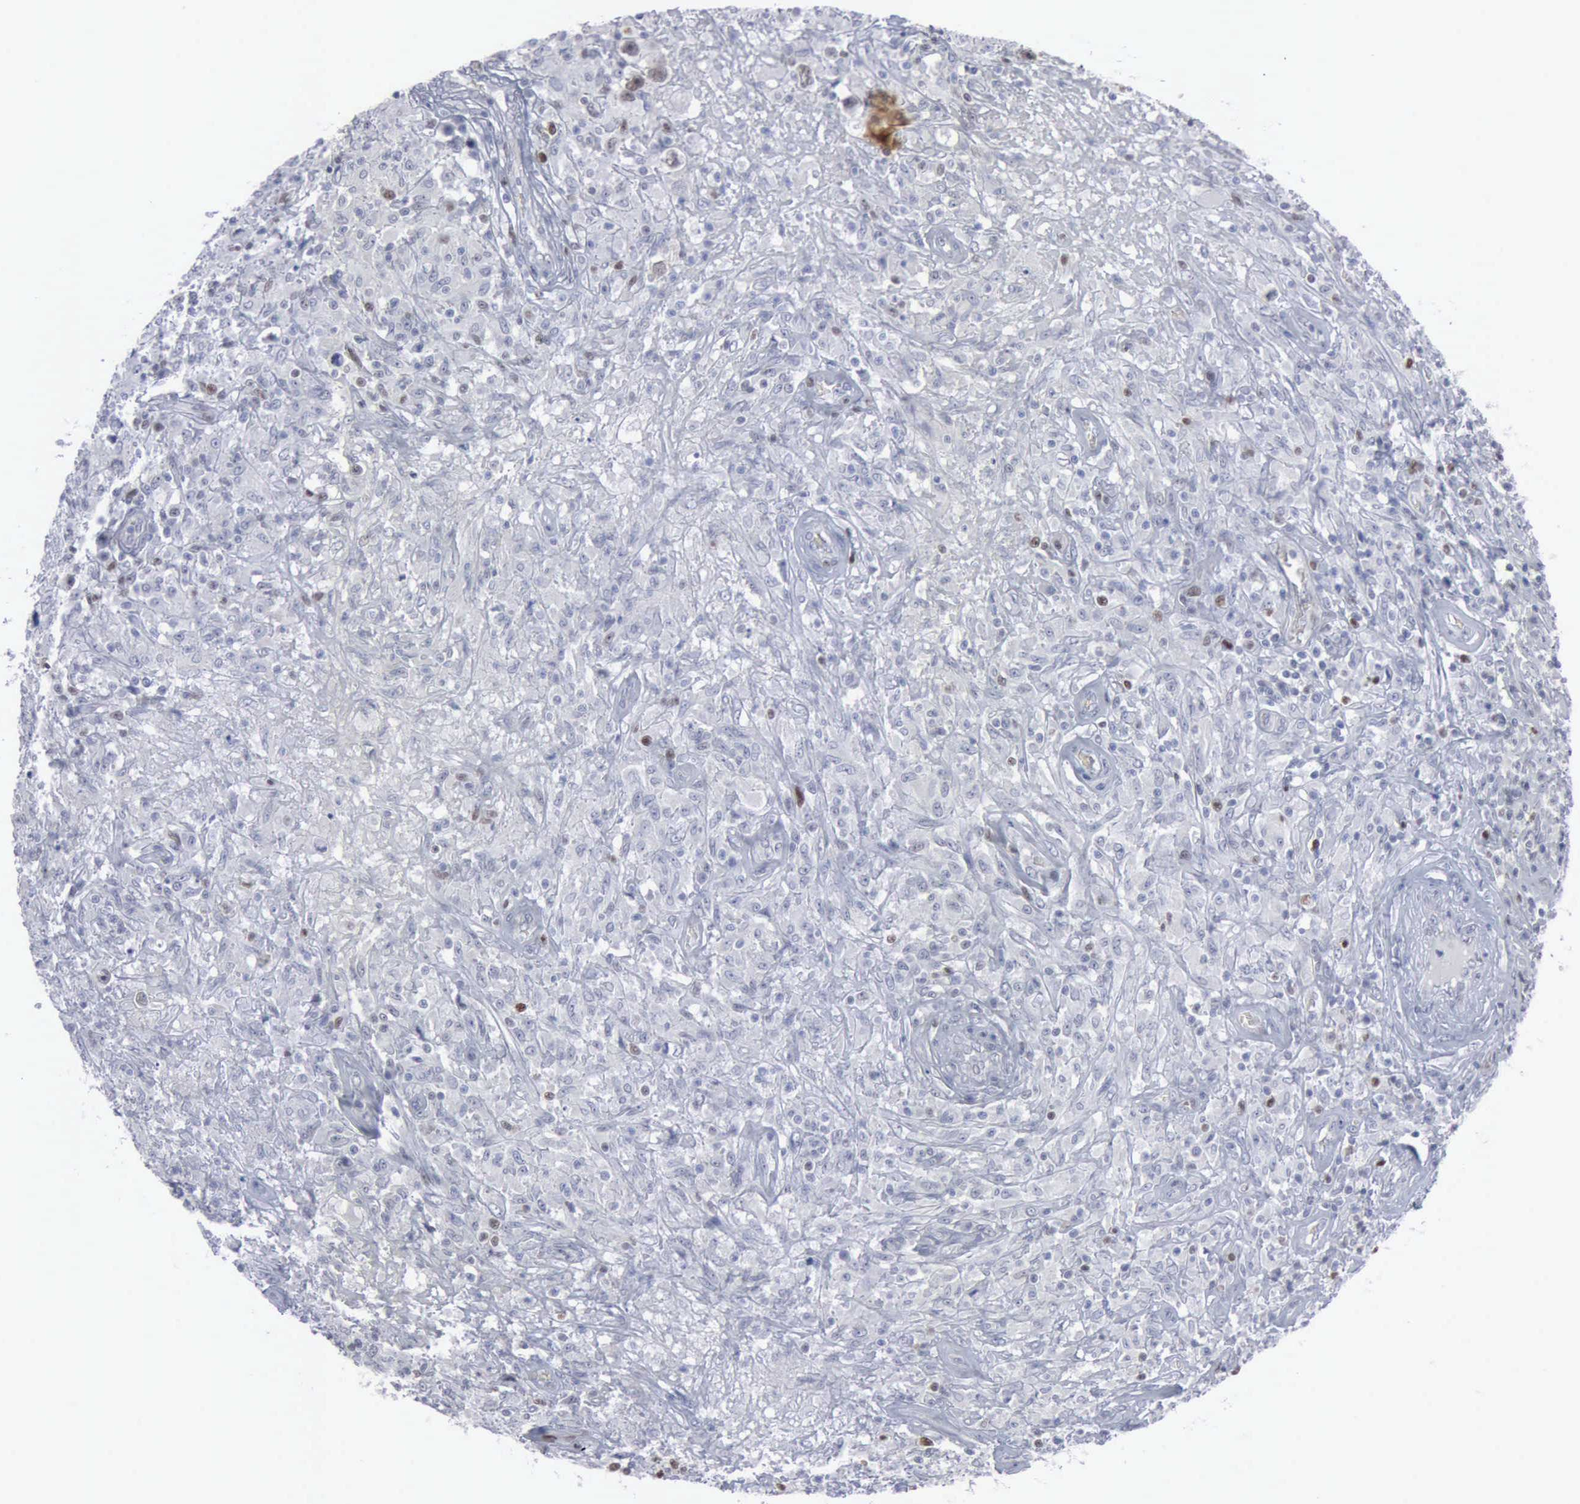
{"staining": {"intensity": "moderate", "quantity": "<25%", "location": "nuclear"}, "tissue": "testis cancer", "cell_type": "Tumor cells", "image_type": "cancer", "snomed": [{"axis": "morphology", "description": "Seminoma, NOS"}, {"axis": "topography", "description": "Testis"}], "caption": "This photomicrograph reveals immunohistochemistry (IHC) staining of human seminoma (testis), with low moderate nuclear expression in about <25% of tumor cells.", "gene": "MCM5", "patient": {"sex": "male", "age": 34}}